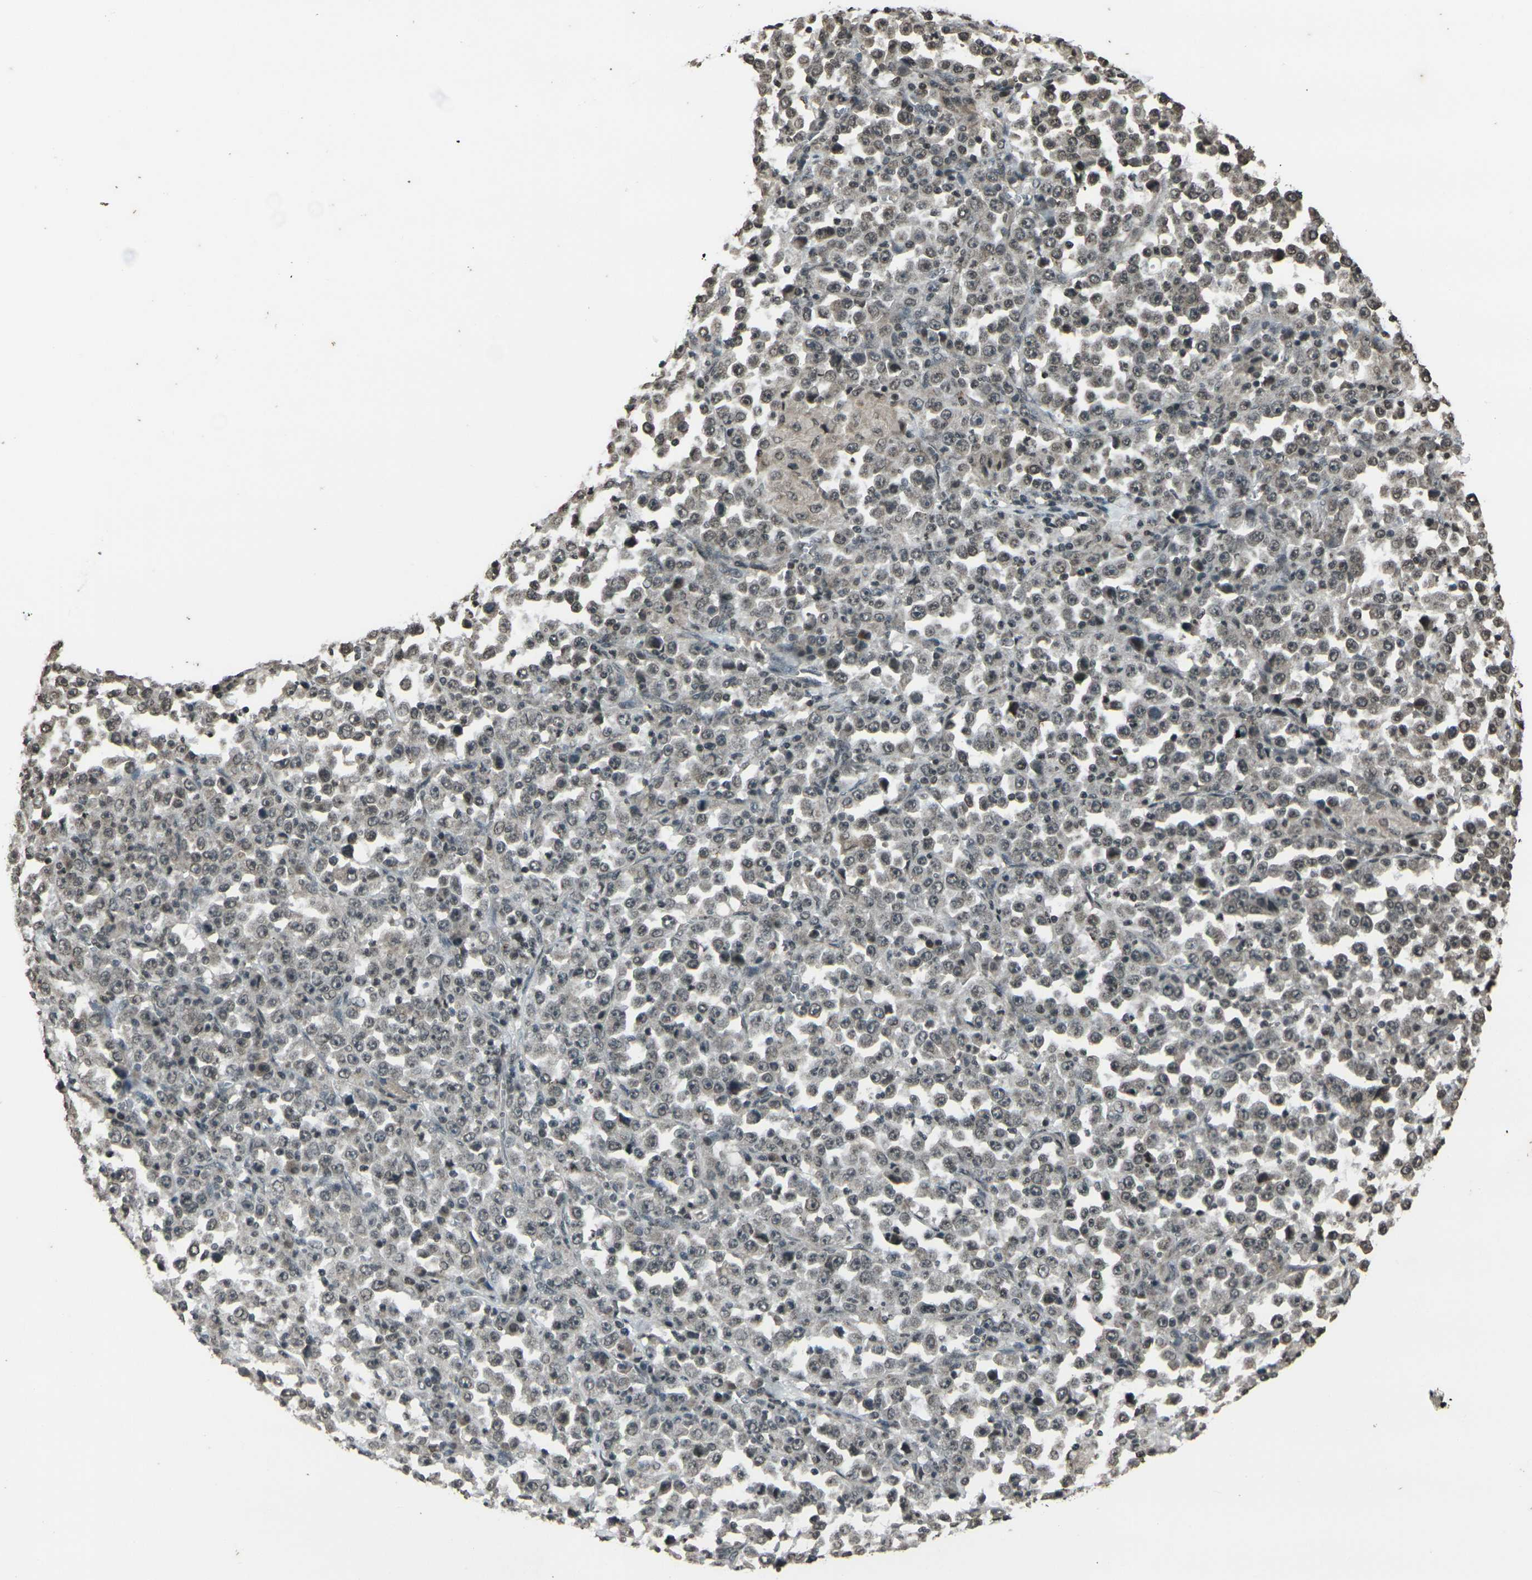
{"staining": {"intensity": "weak", "quantity": ">75%", "location": "nuclear"}, "tissue": "stomach cancer", "cell_type": "Tumor cells", "image_type": "cancer", "snomed": [{"axis": "morphology", "description": "Normal tissue, NOS"}, {"axis": "morphology", "description": "Adenocarcinoma, NOS"}, {"axis": "topography", "description": "Stomach, upper"}, {"axis": "topography", "description": "Stomach"}], "caption": "A micrograph of adenocarcinoma (stomach) stained for a protein demonstrates weak nuclear brown staining in tumor cells.", "gene": "PRPF8", "patient": {"sex": "male", "age": 59}}